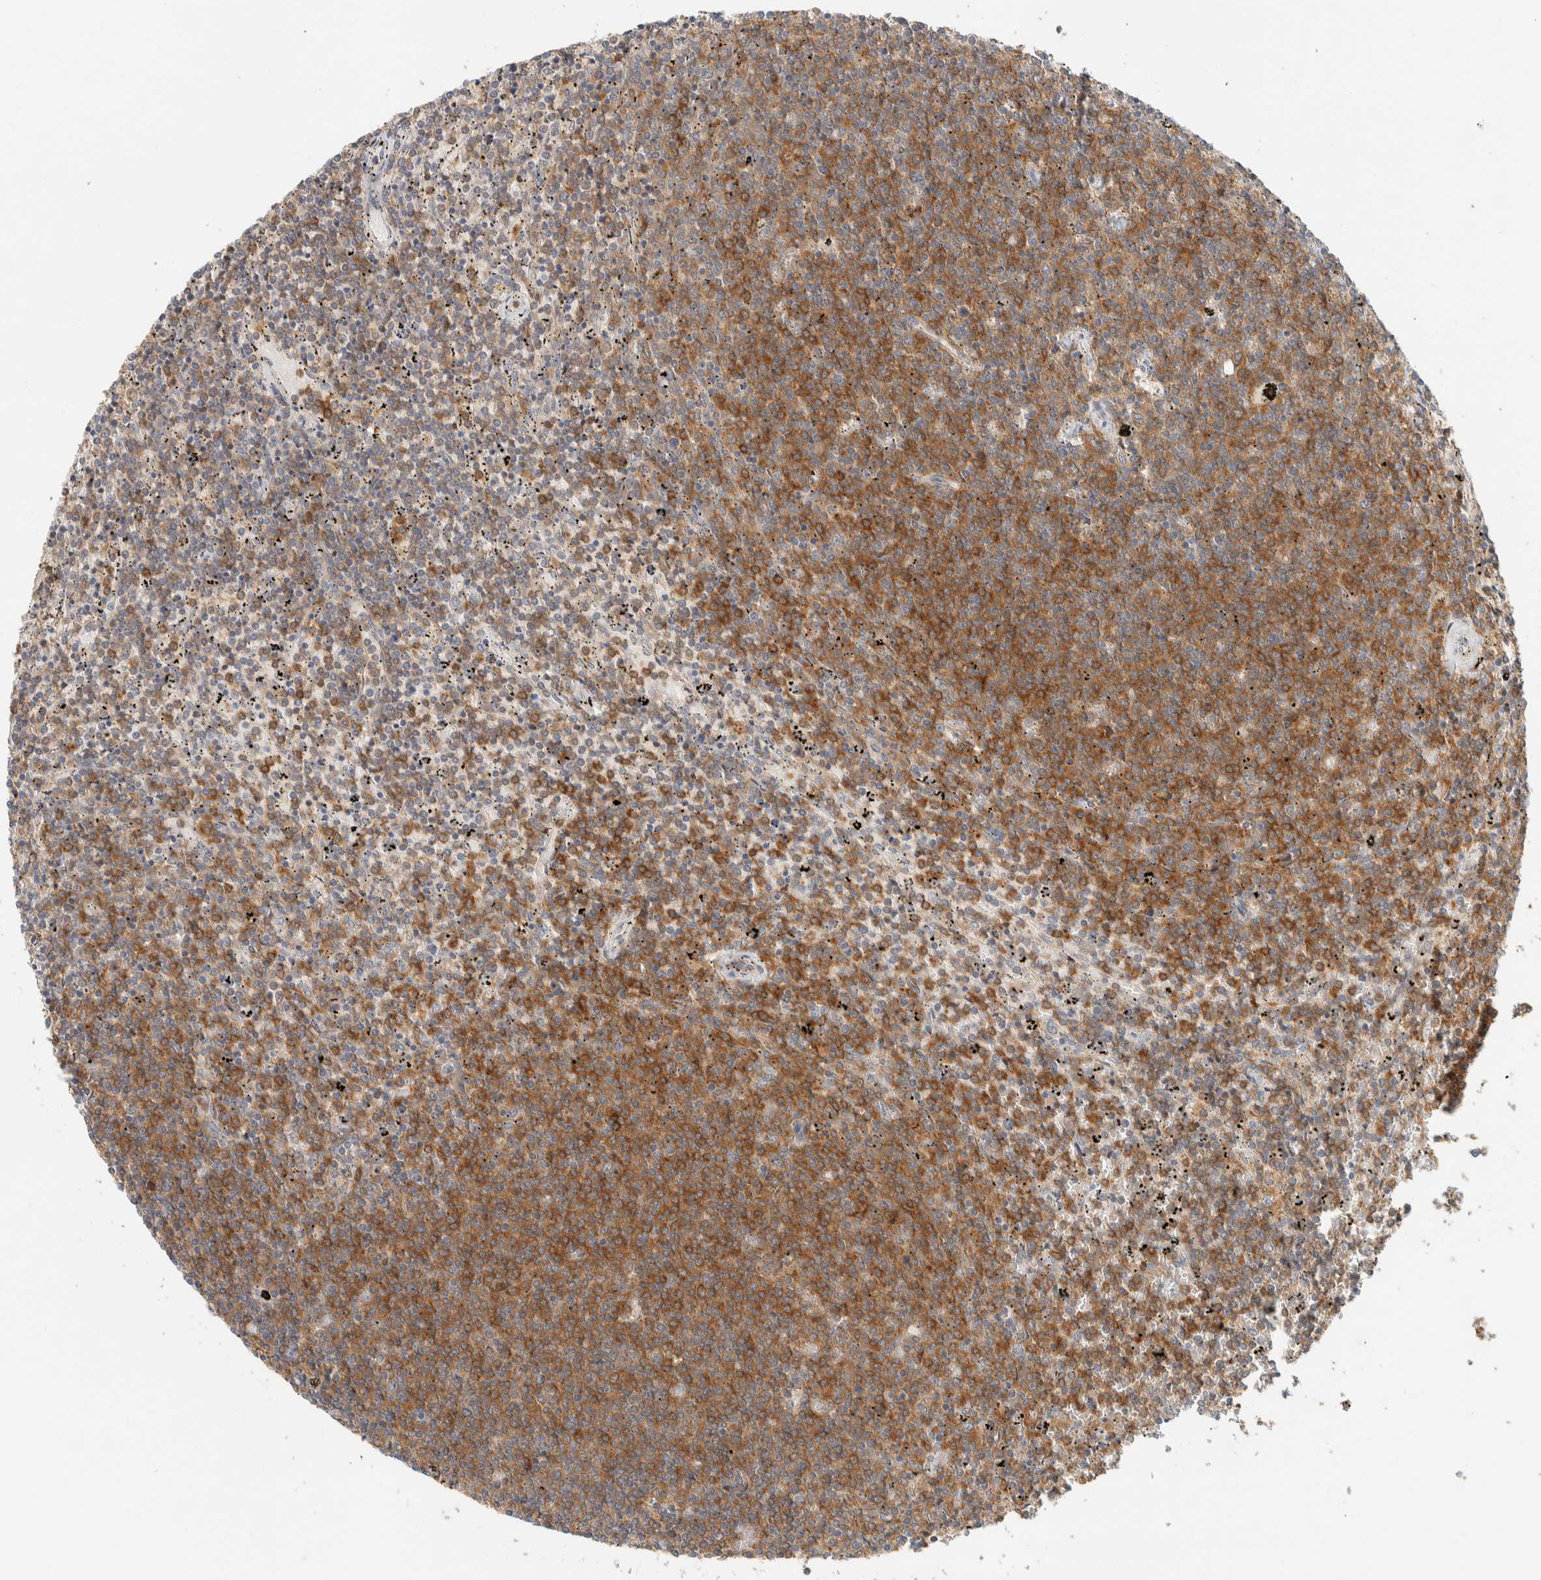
{"staining": {"intensity": "strong", "quantity": ">75%", "location": "cytoplasmic/membranous"}, "tissue": "lymphoma", "cell_type": "Tumor cells", "image_type": "cancer", "snomed": [{"axis": "morphology", "description": "Malignant lymphoma, non-Hodgkin's type, Low grade"}, {"axis": "topography", "description": "Spleen"}], "caption": "Immunohistochemical staining of lymphoma exhibits strong cytoplasmic/membranous protein expression in approximately >75% of tumor cells.", "gene": "RAB11FIP1", "patient": {"sex": "female", "age": 50}}